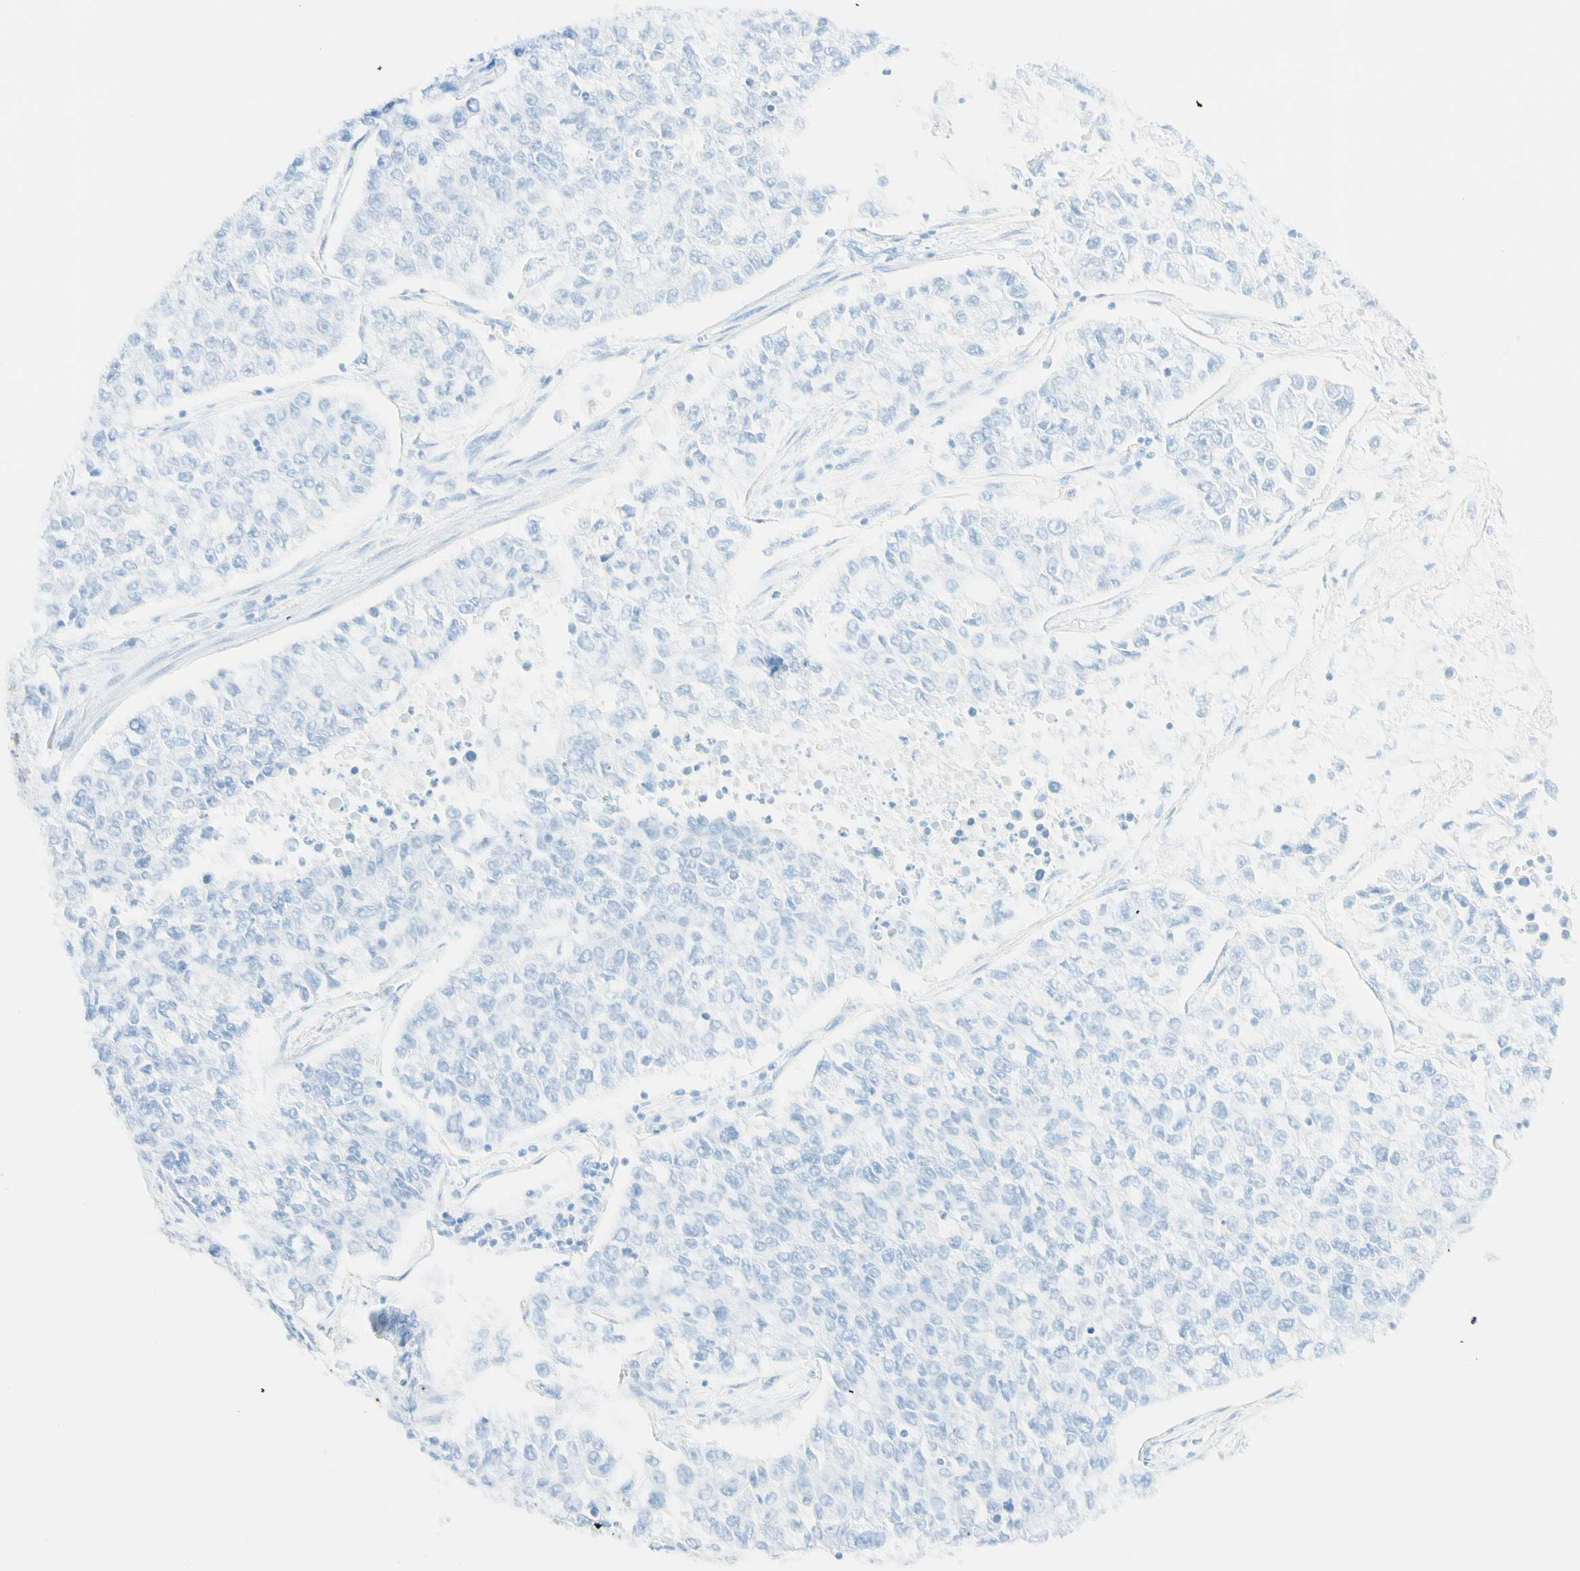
{"staining": {"intensity": "weak", "quantity": "25%-75%", "location": "cytoplasmic/membranous"}, "tissue": "lung cancer", "cell_type": "Tumor cells", "image_type": "cancer", "snomed": [{"axis": "morphology", "description": "Adenocarcinoma, NOS"}, {"axis": "topography", "description": "Lung"}], "caption": "Immunohistochemical staining of lung cancer (adenocarcinoma) exhibits low levels of weak cytoplasmic/membranous positivity in approximately 25%-75% of tumor cells. The protein of interest is stained brown, and the nuclei are stained in blue (DAB (3,3'-diaminobenzidine) IHC with brightfield microscopy, high magnification).", "gene": "FKBP7", "patient": {"sex": "male", "age": 49}}